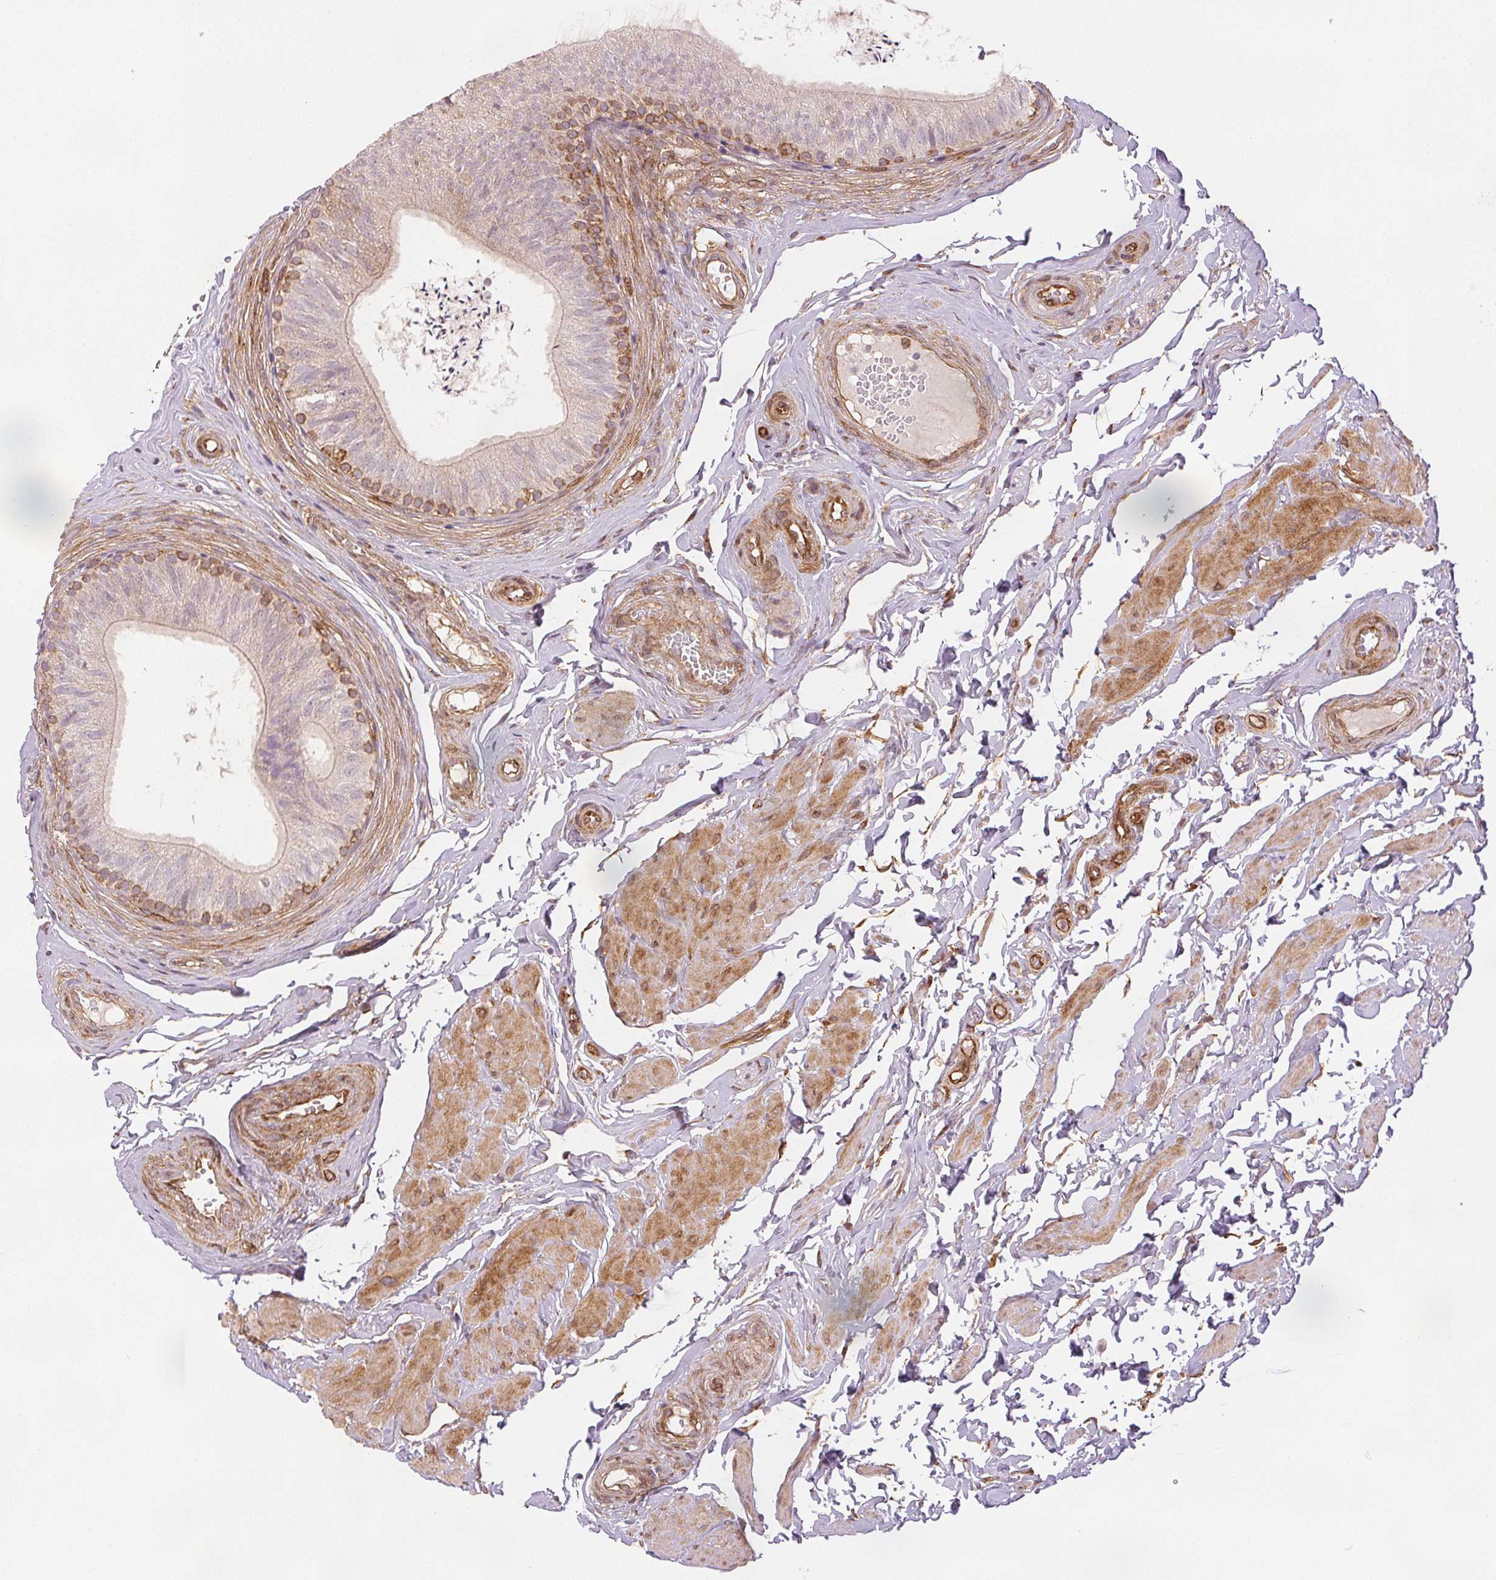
{"staining": {"intensity": "moderate", "quantity": "<25%", "location": "cytoplasmic/membranous"}, "tissue": "epididymis", "cell_type": "Glandular cells", "image_type": "normal", "snomed": [{"axis": "morphology", "description": "Normal tissue, NOS"}, {"axis": "topography", "description": "Epididymis, spermatic cord, NOS"}, {"axis": "topography", "description": "Epididymis"}, {"axis": "topography", "description": "Peripheral nerve tissue"}], "caption": "Immunohistochemistry (IHC) of normal epididymis demonstrates low levels of moderate cytoplasmic/membranous staining in about <25% of glandular cells.", "gene": "DIAPH2", "patient": {"sex": "male", "age": 29}}